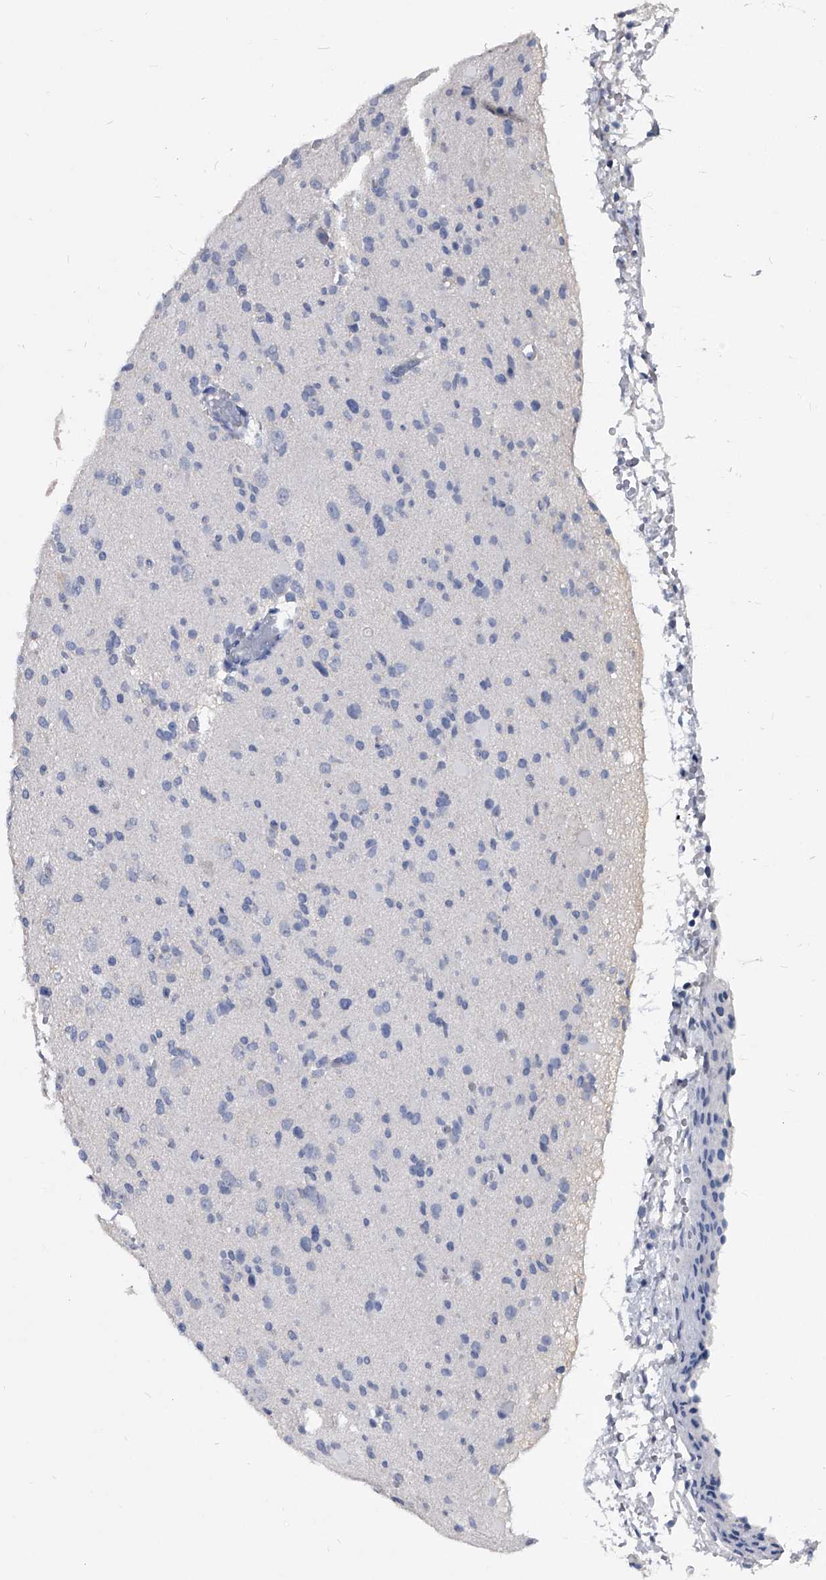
{"staining": {"intensity": "negative", "quantity": "none", "location": "none"}, "tissue": "glioma", "cell_type": "Tumor cells", "image_type": "cancer", "snomed": [{"axis": "morphology", "description": "Glioma, malignant, Low grade"}, {"axis": "topography", "description": "Brain"}], "caption": "This is a image of IHC staining of malignant low-grade glioma, which shows no expression in tumor cells.", "gene": "BCAS1", "patient": {"sex": "female", "age": 22}}